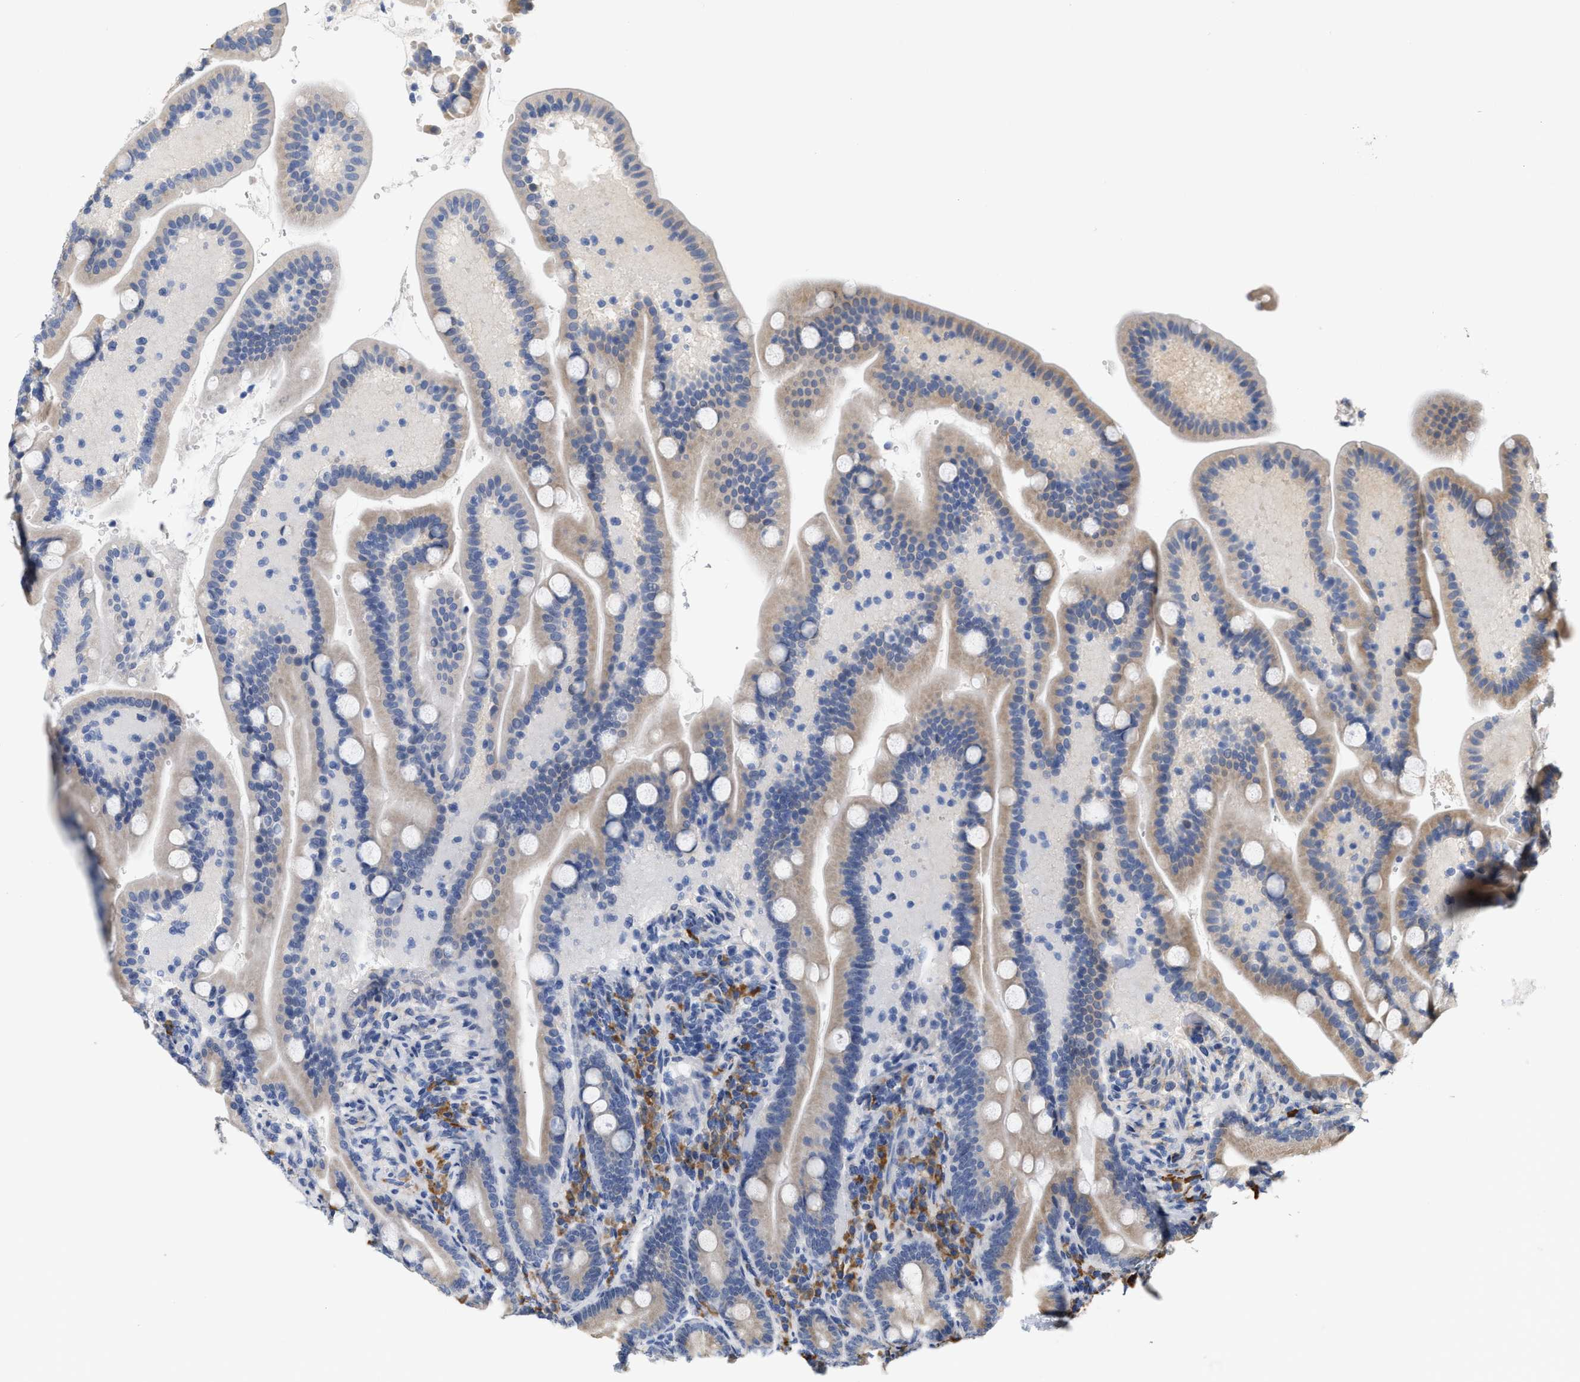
{"staining": {"intensity": "weak", "quantity": "25%-75%", "location": "cytoplasmic/membranous"}, "tissue": "duodenum", "cell_type": "Glandular cells", "image_type": "normal", "snomed": [{"axis": "morphology", "description": "Normal tissue, NOS"}, {"axis": "topography", "description": "Duodenum"}], "caption": "DAB (3,3'-diaminobenzidine) immunohistochemical staining of normal duodenum displays weak cytoplasmic/membranous protein positivity in about 25%-75% of glandular cells.", "gene": "RYR2", "patient": {"sex": "male", "age": 54}}